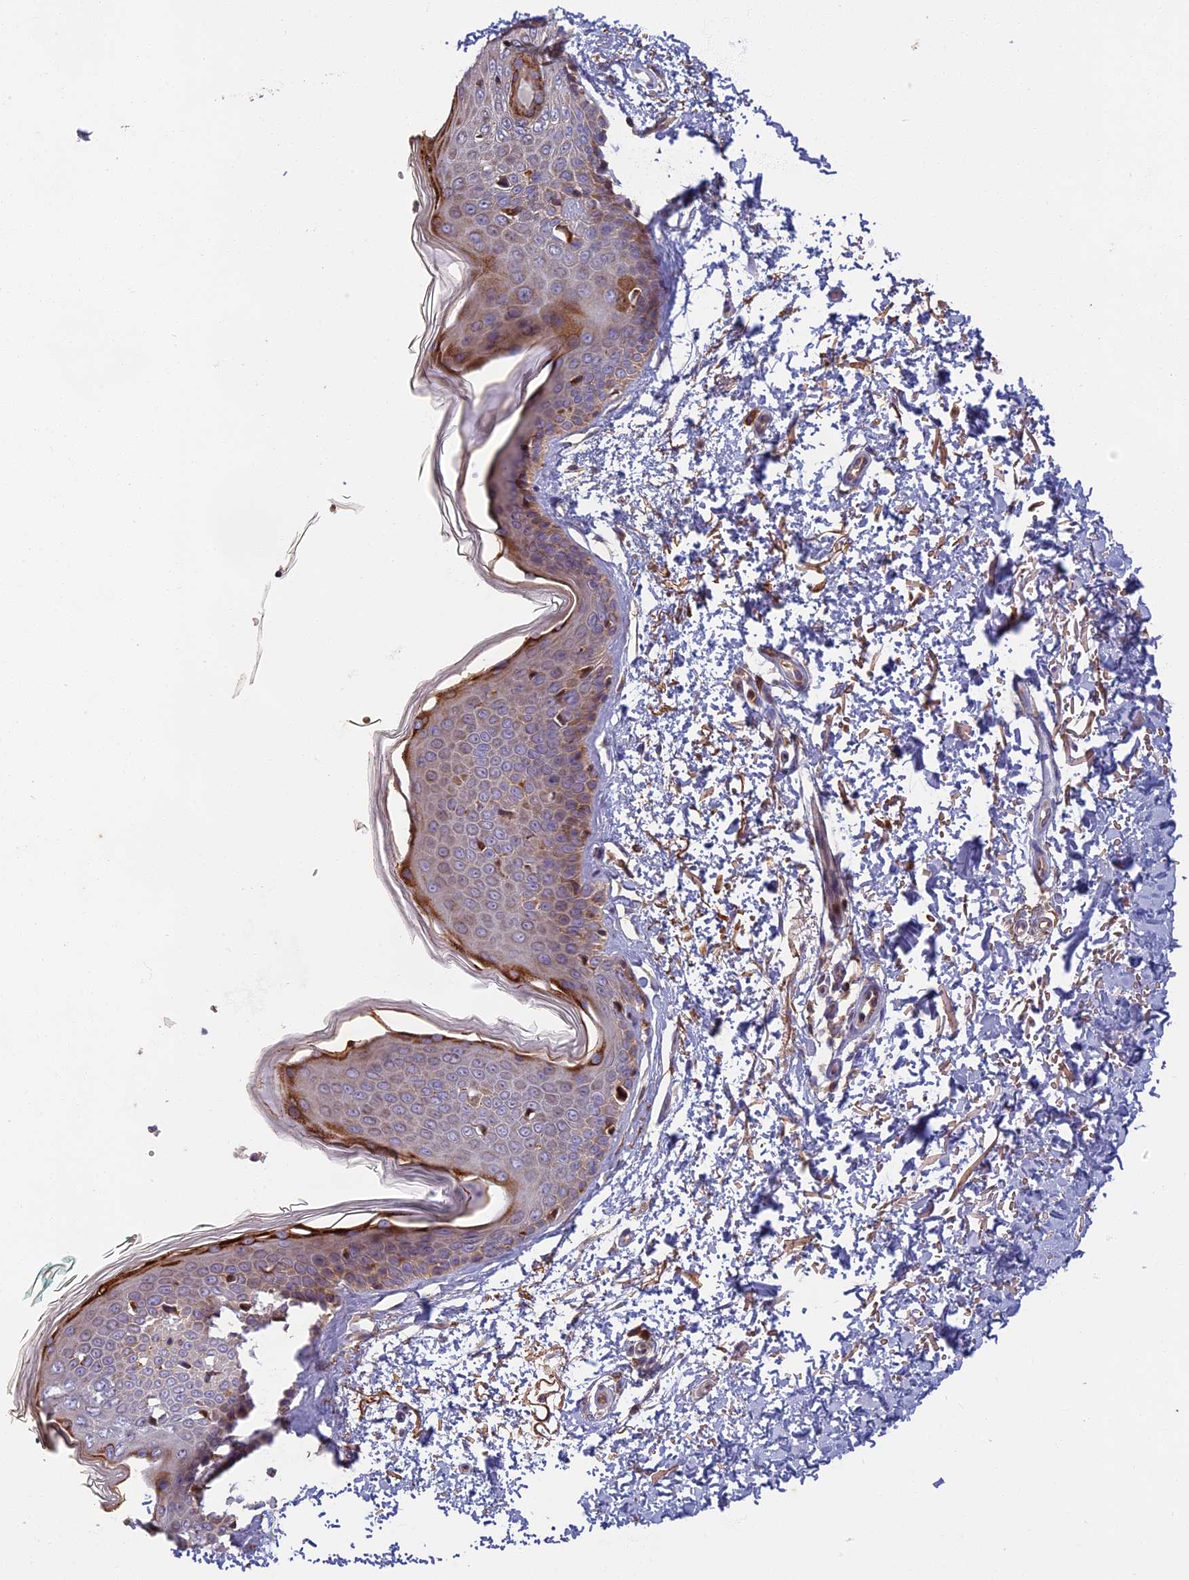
{"staining": {"intensity": "negative", "quantity": "none", "location": "none"}, "tissue": "skin", "cell_type": "Fibroblasts", "image_type": "normal", "snomed": [{"axis": "morphology", "description": "Normal tissue, NOS"}, {"axis": "topography", "description": "Skin"}], "caption": "Immunohistochemistry (IHC) photomicrograph of normal human skin stained for a protein (brown), which shows no staining in fibroblasts.", "gene": "EDAR", "patient": {"sex": "male", "age": 66}}